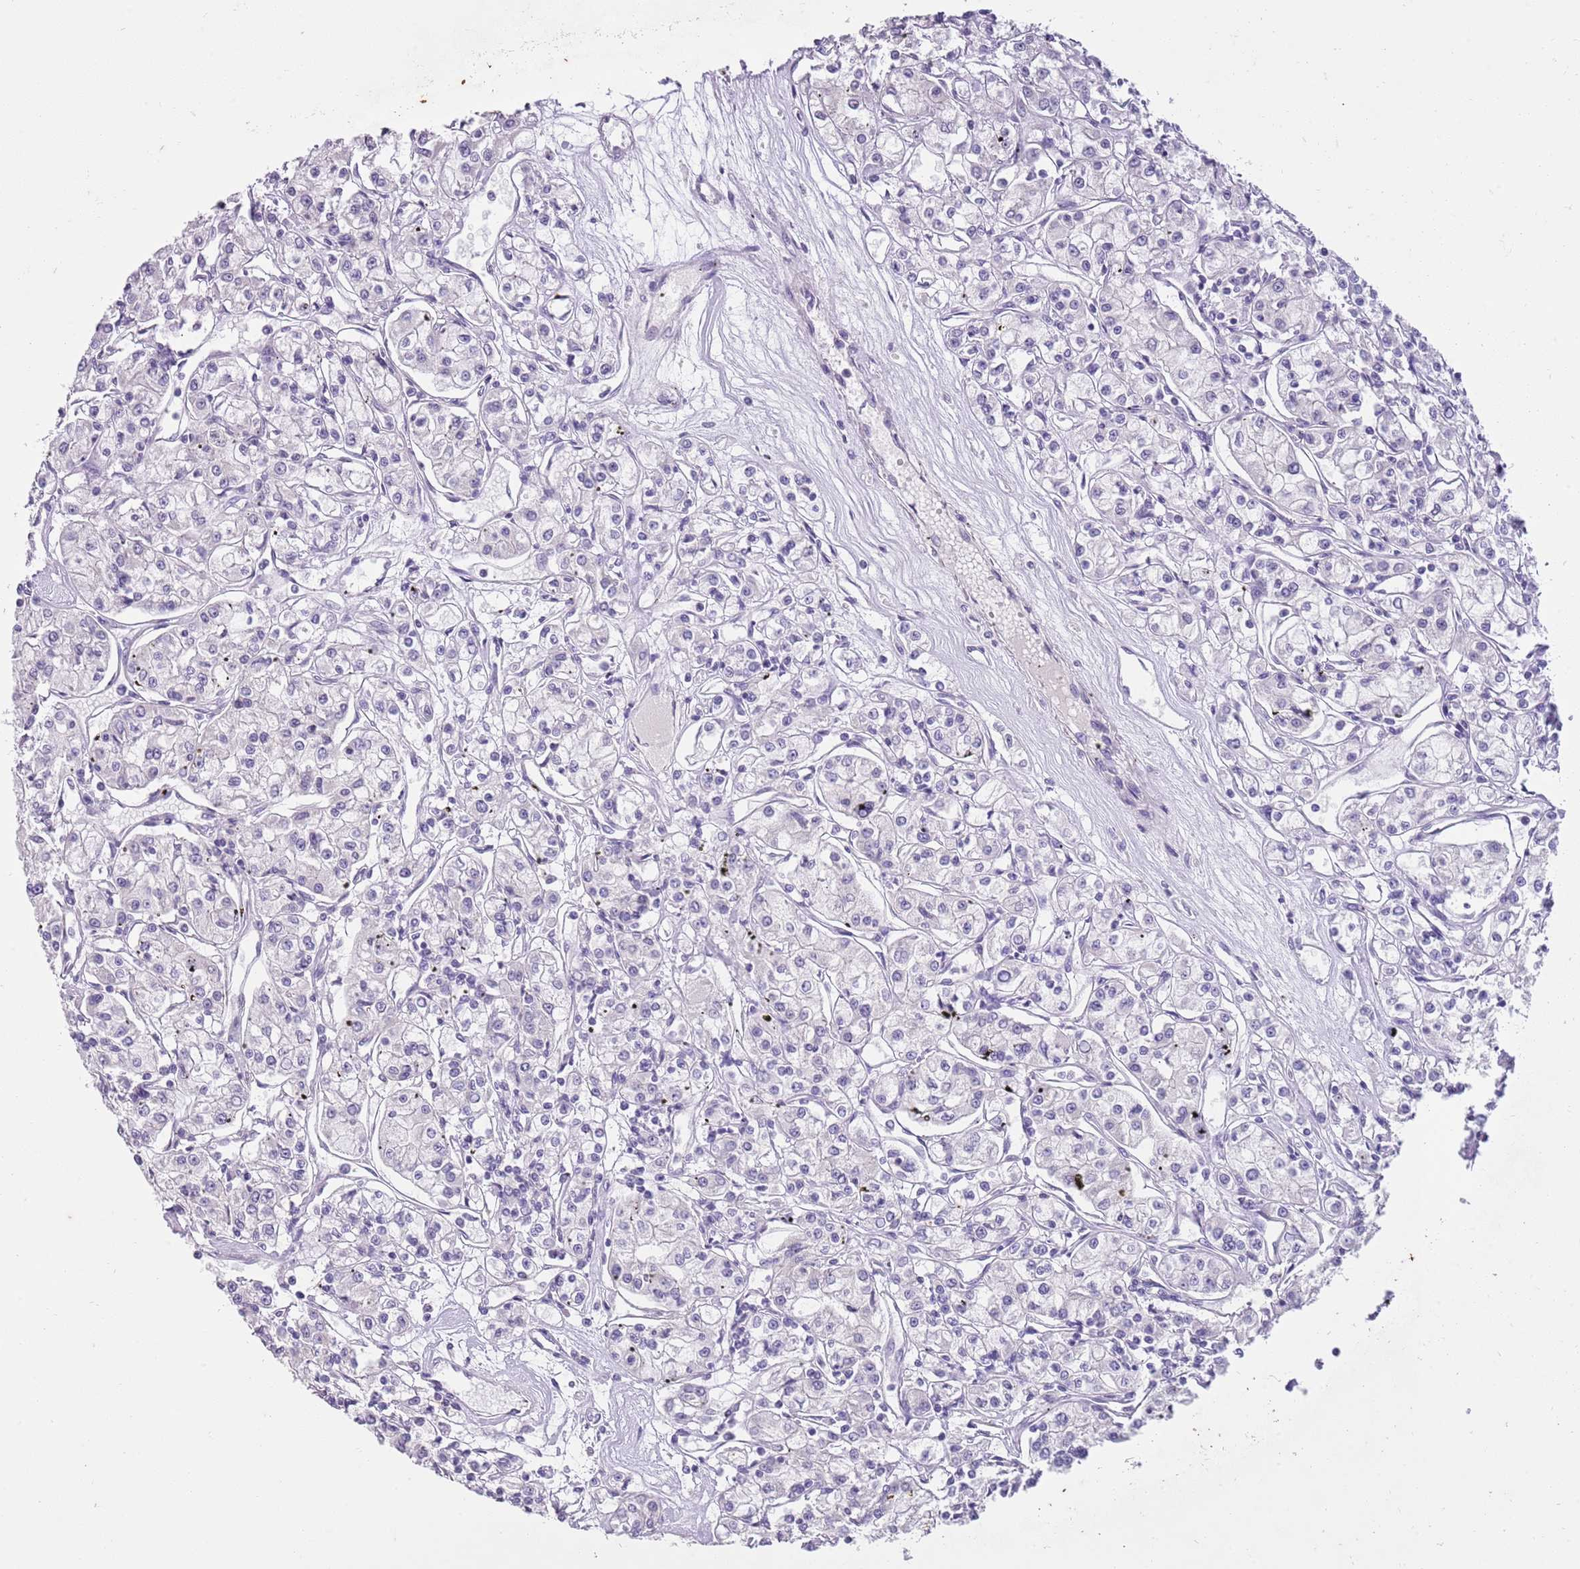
{"staining": {"intensity": "negative", "quantity": "none", "location": "none"}, "tissue": "renal cancer", "cell_type": "Tumor cells", "image_type": "cancer", "snomed": [{"axis": "morphology", "description": "Adenocarcinoma, NOS"}, {"axis": "topography", "description": "Kidney"}], "caption": "Human renal cancer stained for a protein using immunohistochemistry (IHC) exhibits no staining in tumor cells.", "gene": "SLC35E3", "patient": {"sex": "female", "age": 59}}